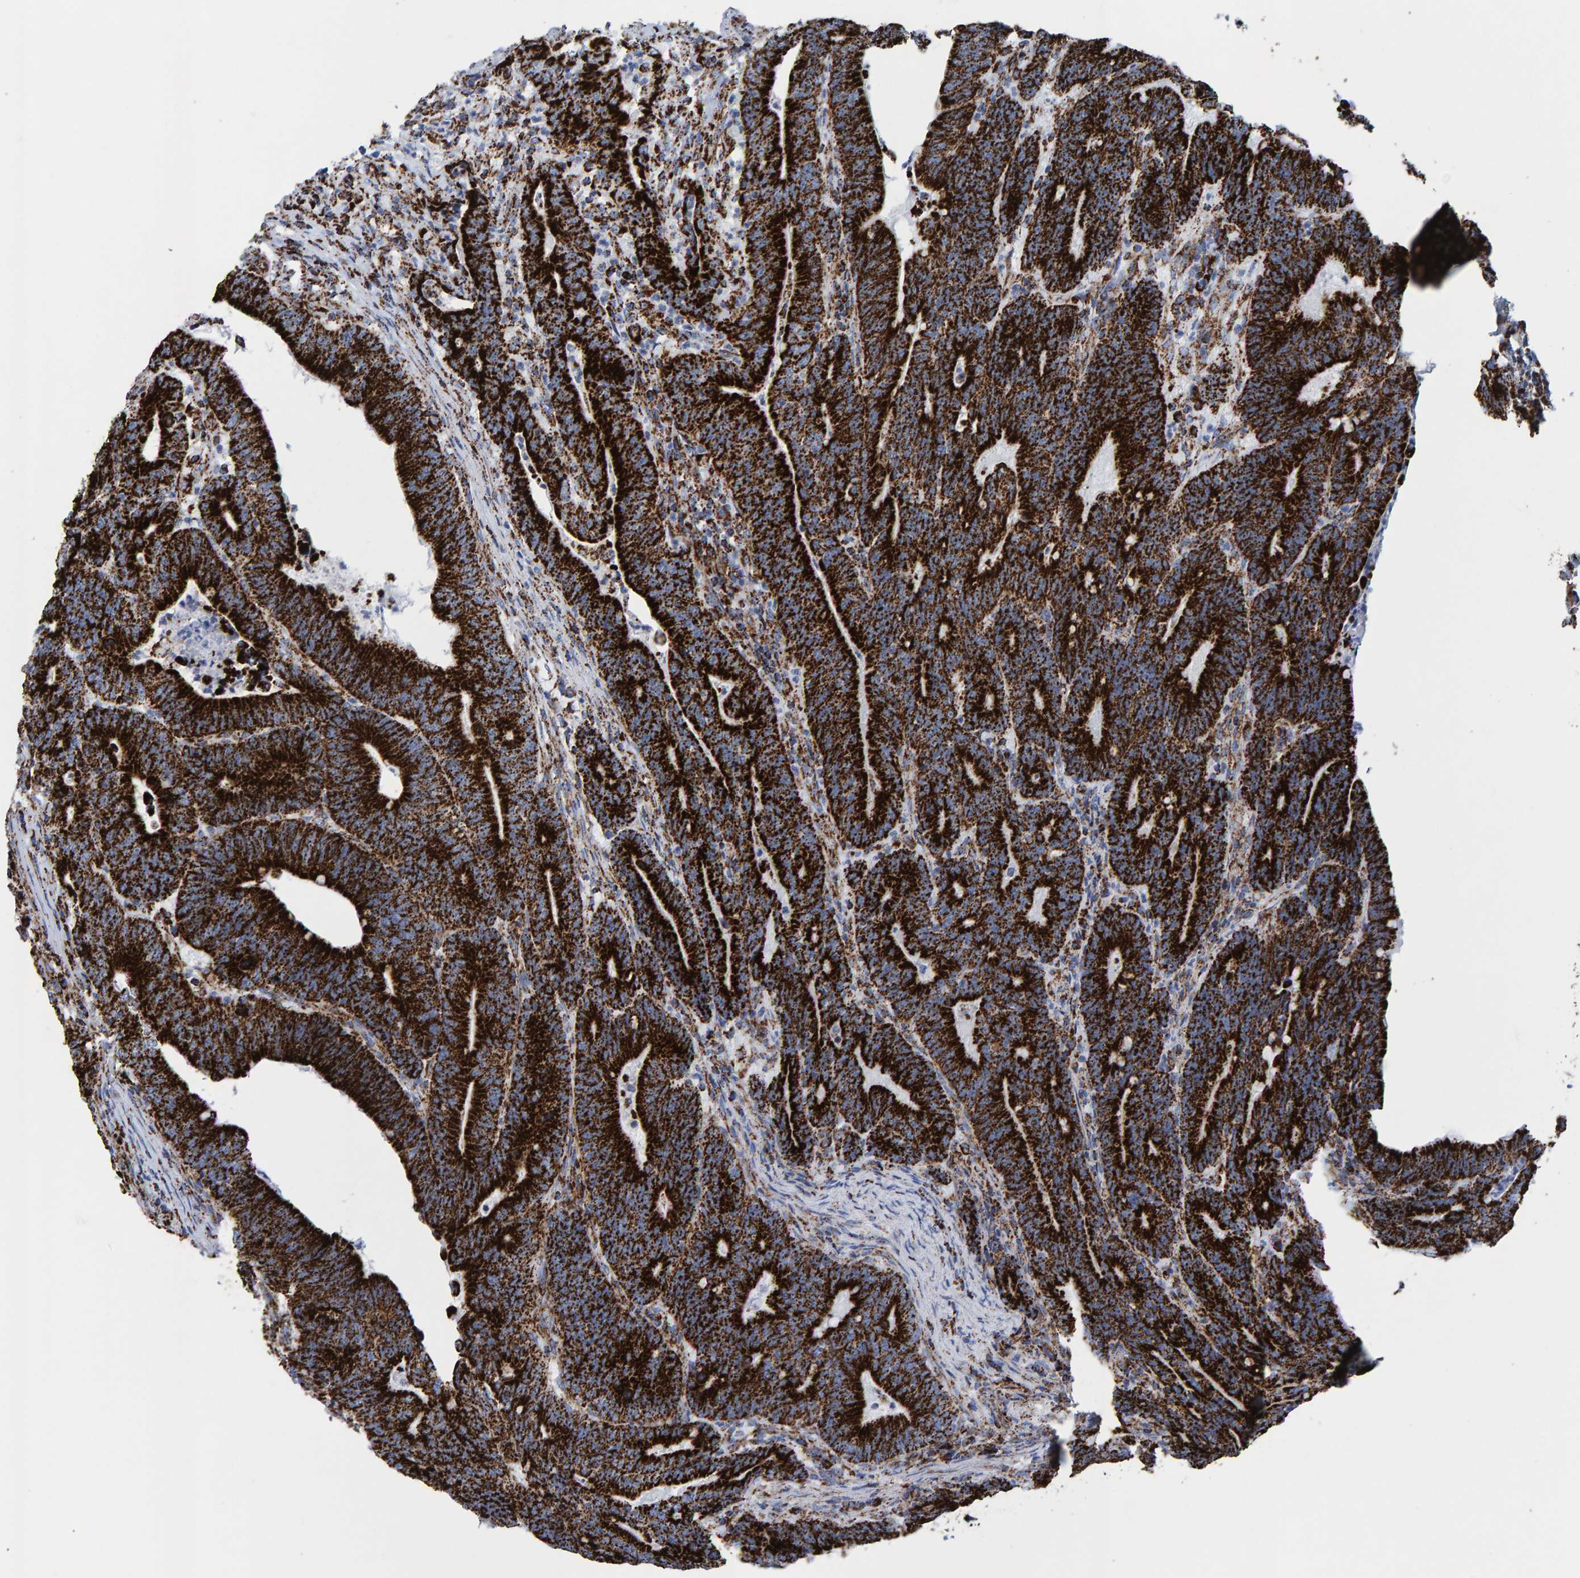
{"staining": {"intensity": "strong", "quantity": ">75%", "location": "cytoplasmic/membranous"}, "tissue": "colorectal cancer", "cell_type": "Tumor cells", "image_type": "cancer", "snomed": [{"axis": "morphology", "description": "Adenocarcinoma, NOS"}, {"axis": "topography", "description": "Colon"}], "caption": "About >75% of tumor cells in colorectal adenocarcinoma show strong cytoplasmic/membranous protein positivity as visualized by brown immunohistochemical staining.", "gene": "ENSG00000262660", "patient": {"sex": "female", "age": 66}}